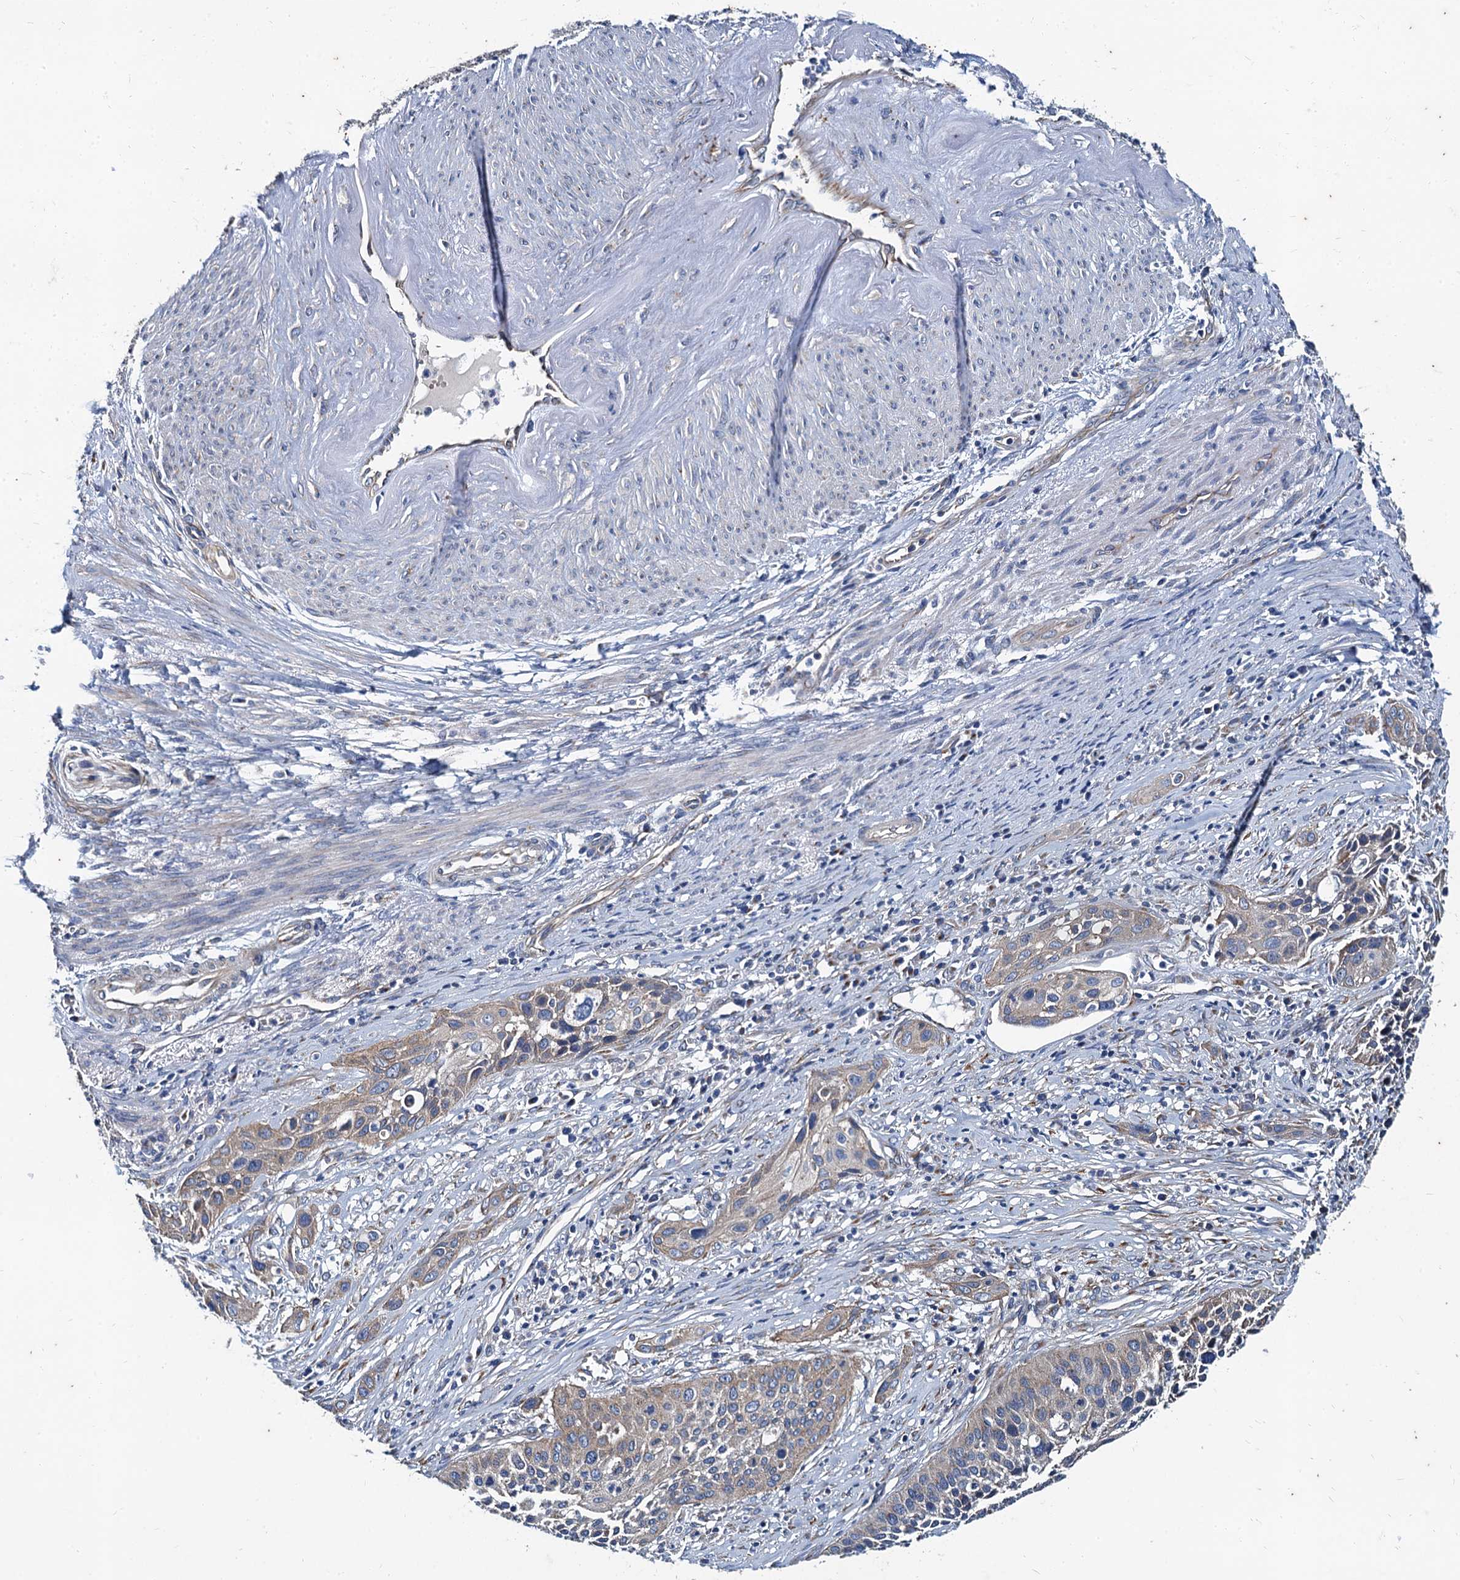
{"staining": {"intensity": "weak", "quantity": "25%-75%", "location": "cytoplasmic/membranous"}, "tissue": "cervical cancer", "cell_type": "Tumor cells", "image_type": "cancer", "snomed": [{"axis": "morphology", "description": "Squamous cell carcinoma, NOS"}, {"axis": "topography", "description": "Cervix"}], "caption": "IHC image of neoplastic tissue: cervical cancer (squamous cell carcinoma) stained using IHC demonstrates low levels of weak protein expression localized specifically in the cytoplasmic/membranous of tumor cells, appearing as a cytoplasmic/membranous brown color.", "gene": "NGRN", "patient": {"sex": "female", "age": 34}}